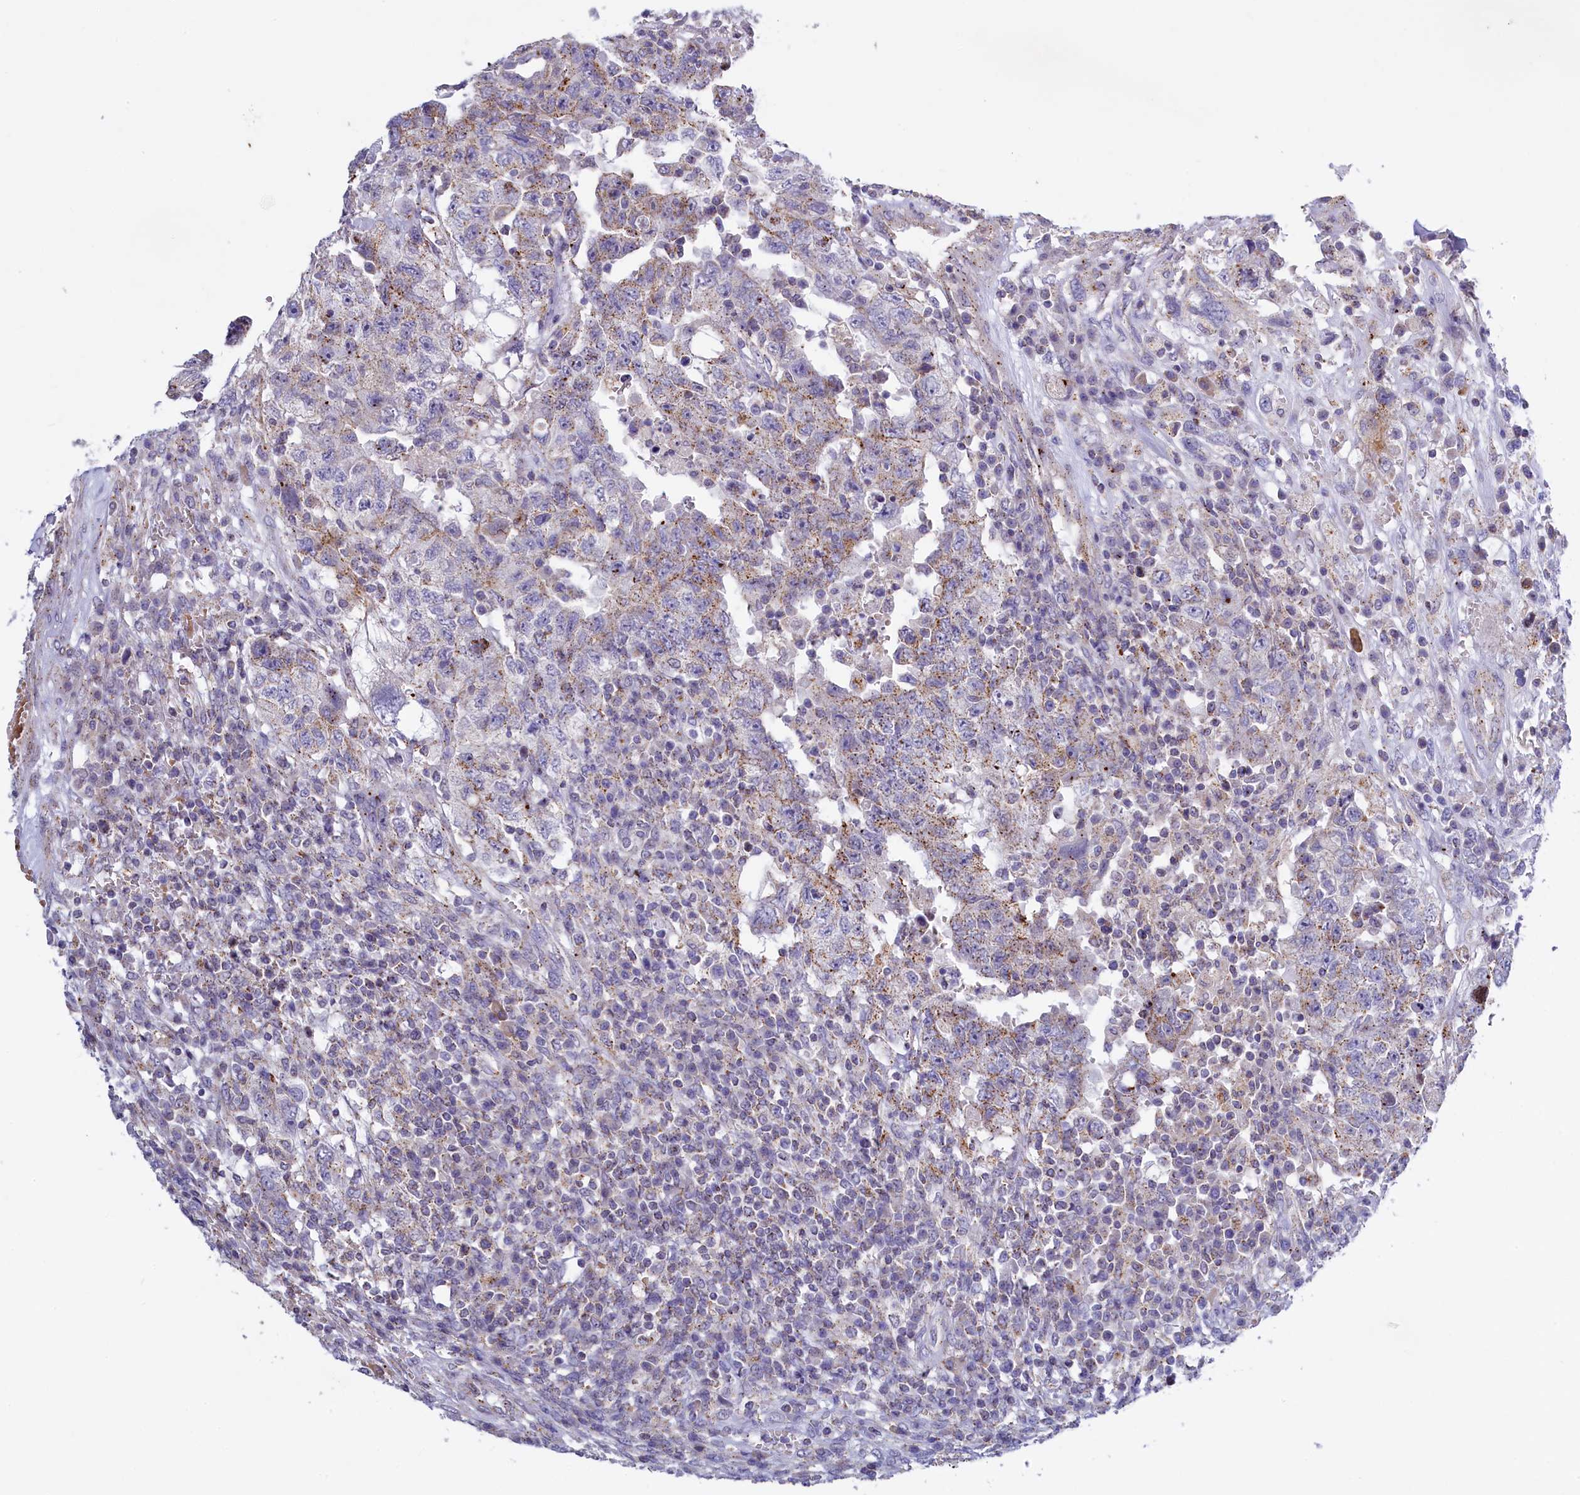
{"staining": {"intensity": "weak", "quantity": "<25%", "location": "cytoplasmic/membranous"}, "tissue": "testis cancer", "cell_type": "Tumor cells", "image_type": "cancer", "snomed": [{"axis": "morphology", "description": "Carcinoma, Embryonal, NOS"}, {"axis": "topography", "description": "Testis"}], "caption": "Immunohistochemistry (IHC) photomicrograph of neoplastic tissue: human embryonal carcinoma (testis) stained with DAB (3,3'-diaminobenzidine) exhibits no significant protein expression in tumor cells.", "gene": "HYKK", "patient": {"sex": "male", "age": 26}}